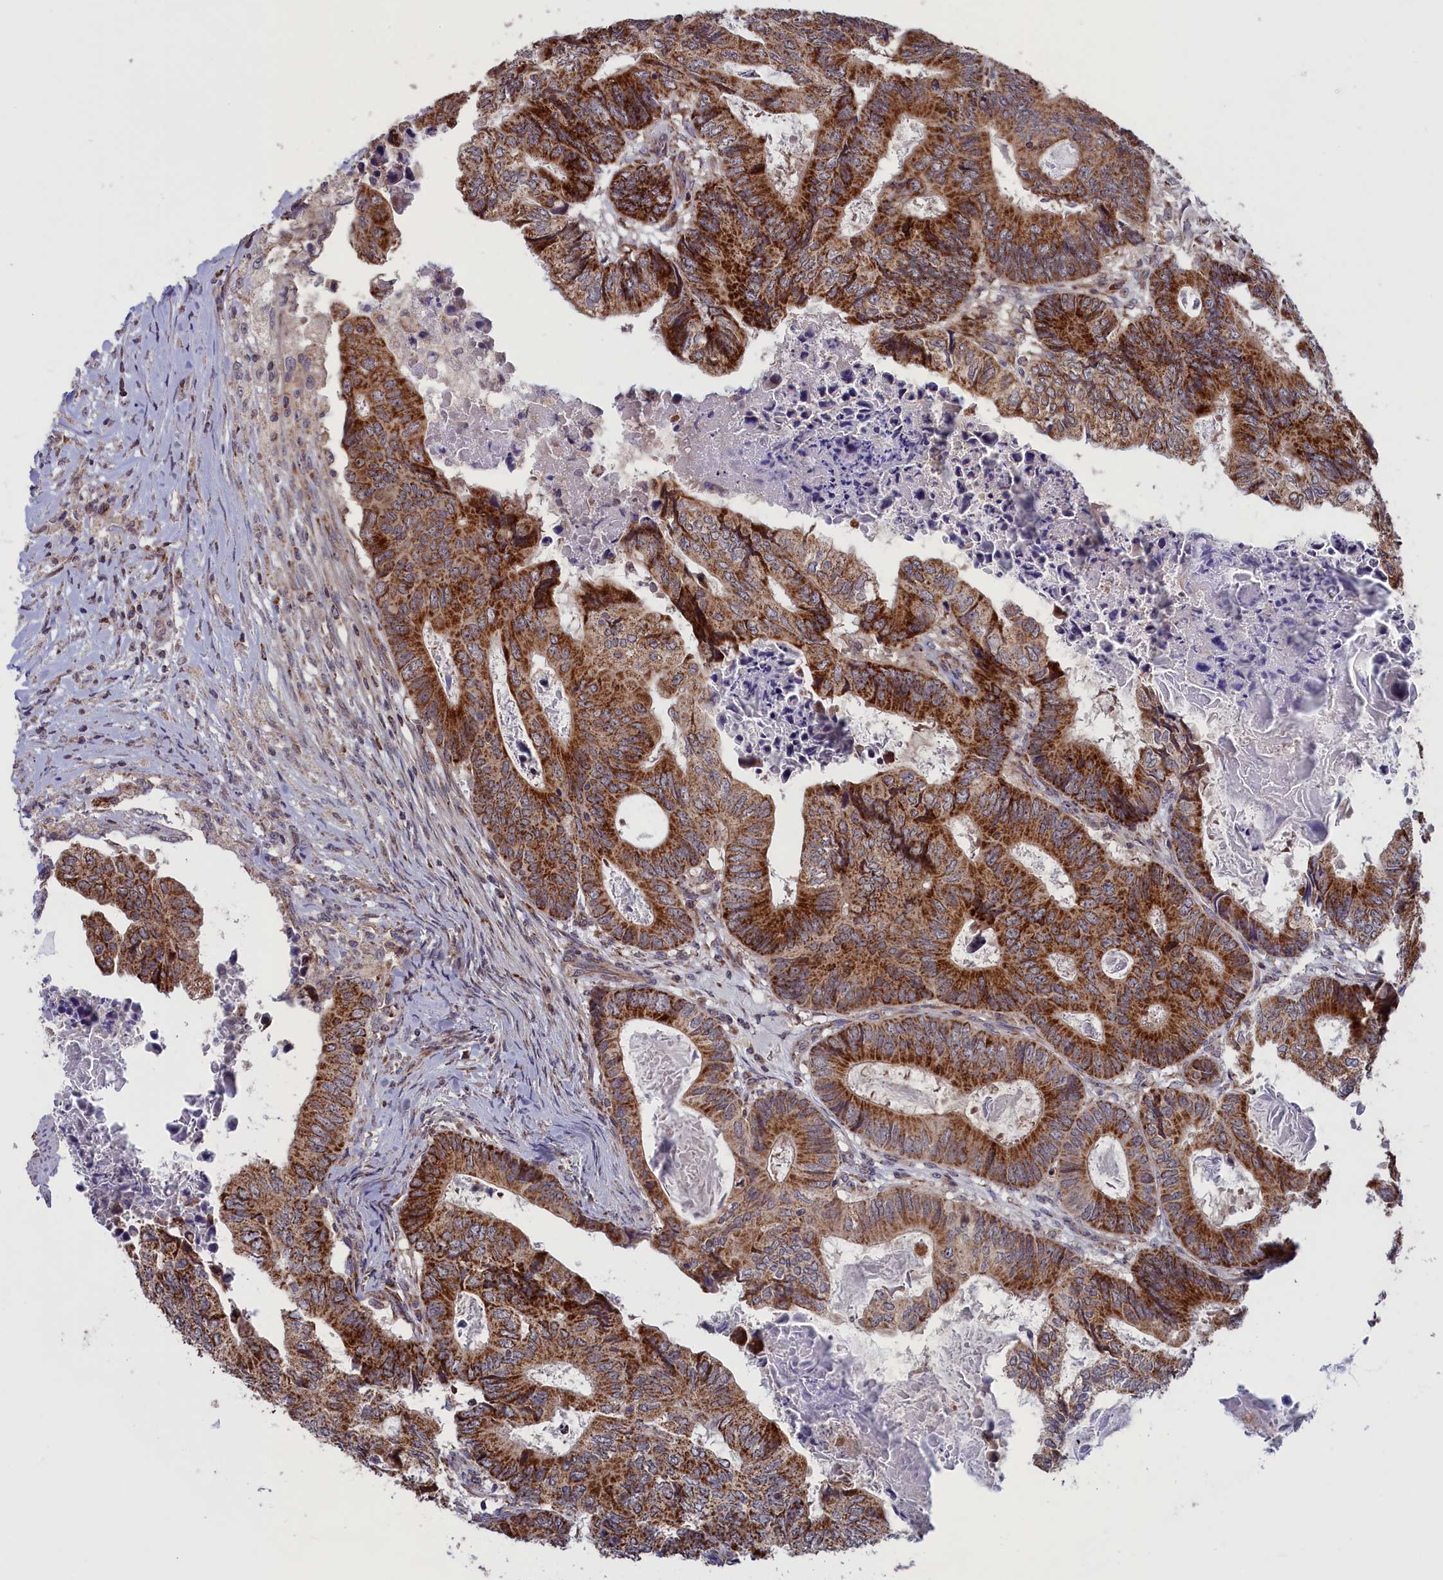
{"staining": {"intensity": "moderate", "quantity": ">75%", "location": "cytoplasmic/membranous"}, "tissue": "colorectal cancer", "cell_type": "Tumor cells", "image_type": "cancer", "snomed": [{"axis": "morphology", "description": "Adenocarcinoma, NOS"}, {"axis": "topography", "description": "Colon"}], "caption": "IHC staining of colorectal cancer, which shows medium levels of moderate cytoplasmic/membranous expression in approximately >75% of tumor cells indicating moderate cytoplasmic/membranous protein expression. The staining was performed using DAB (3,3'-diaminobenzidine) (brown) for protein detection and nuclei were counterstained in hematoxylin (blue).", "gene": "TIMM44", "patient": {"sex": "male", "age": 85}}